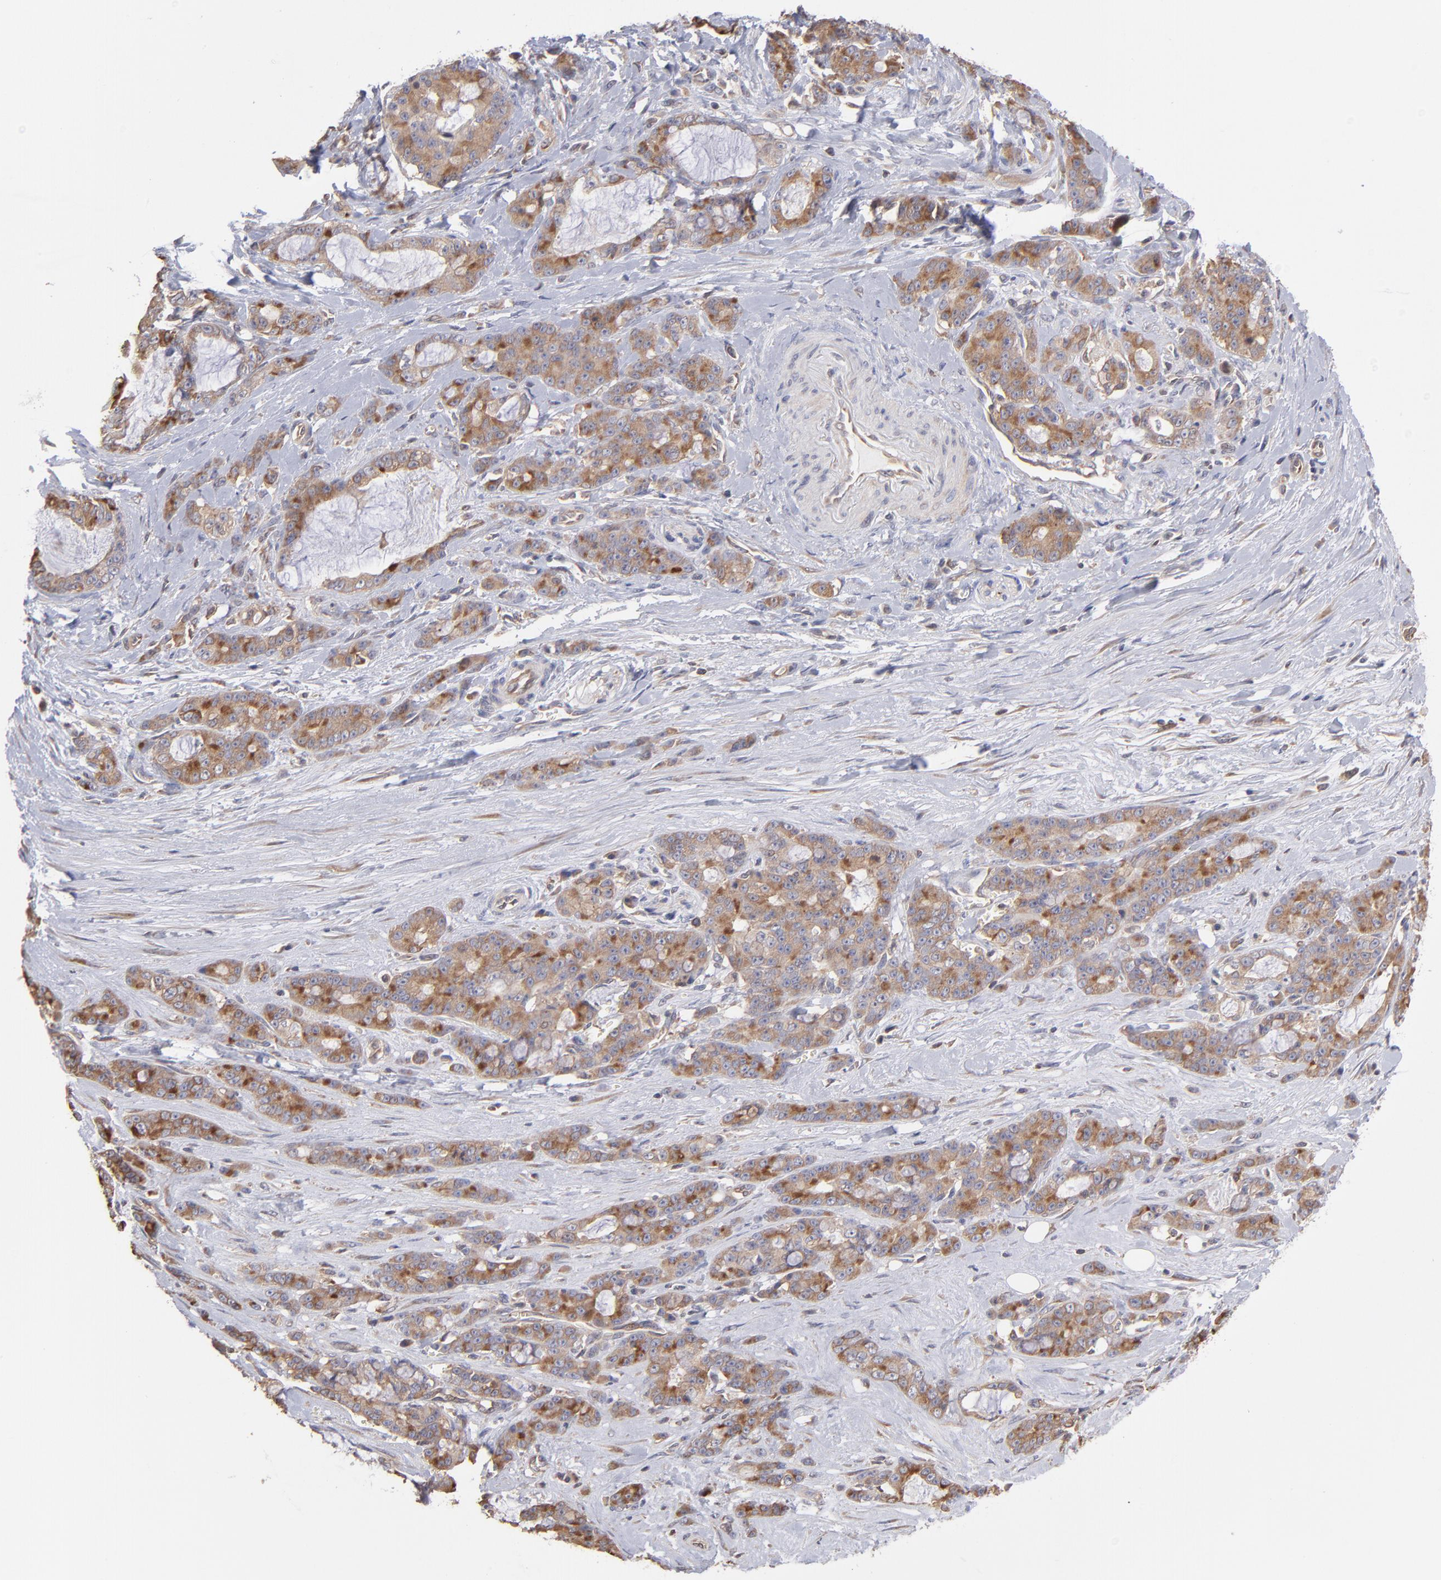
{"staining": {"intensity": "moderate", "quantity": ">75%", "location": "cytoplasmic/membranous"}, "tissue": "pancreatic cancer", "cell_type": "Tumor cells", "image_type": "cancer", "snomed": [{"axis": "morphology", "description": "Adenocarcinoma, NOS"}, {"axis": "topography", "description": "Pancreas"}], "caption": "The micrograph shows staining of pancreatic cancer (adenocarcinoma), revealing moderate cytoplasmic/membranous protein expression (brown color) within tumor cells.", "gene": "MAPRE1", "patient": {"sex": "female", "age": 73}}